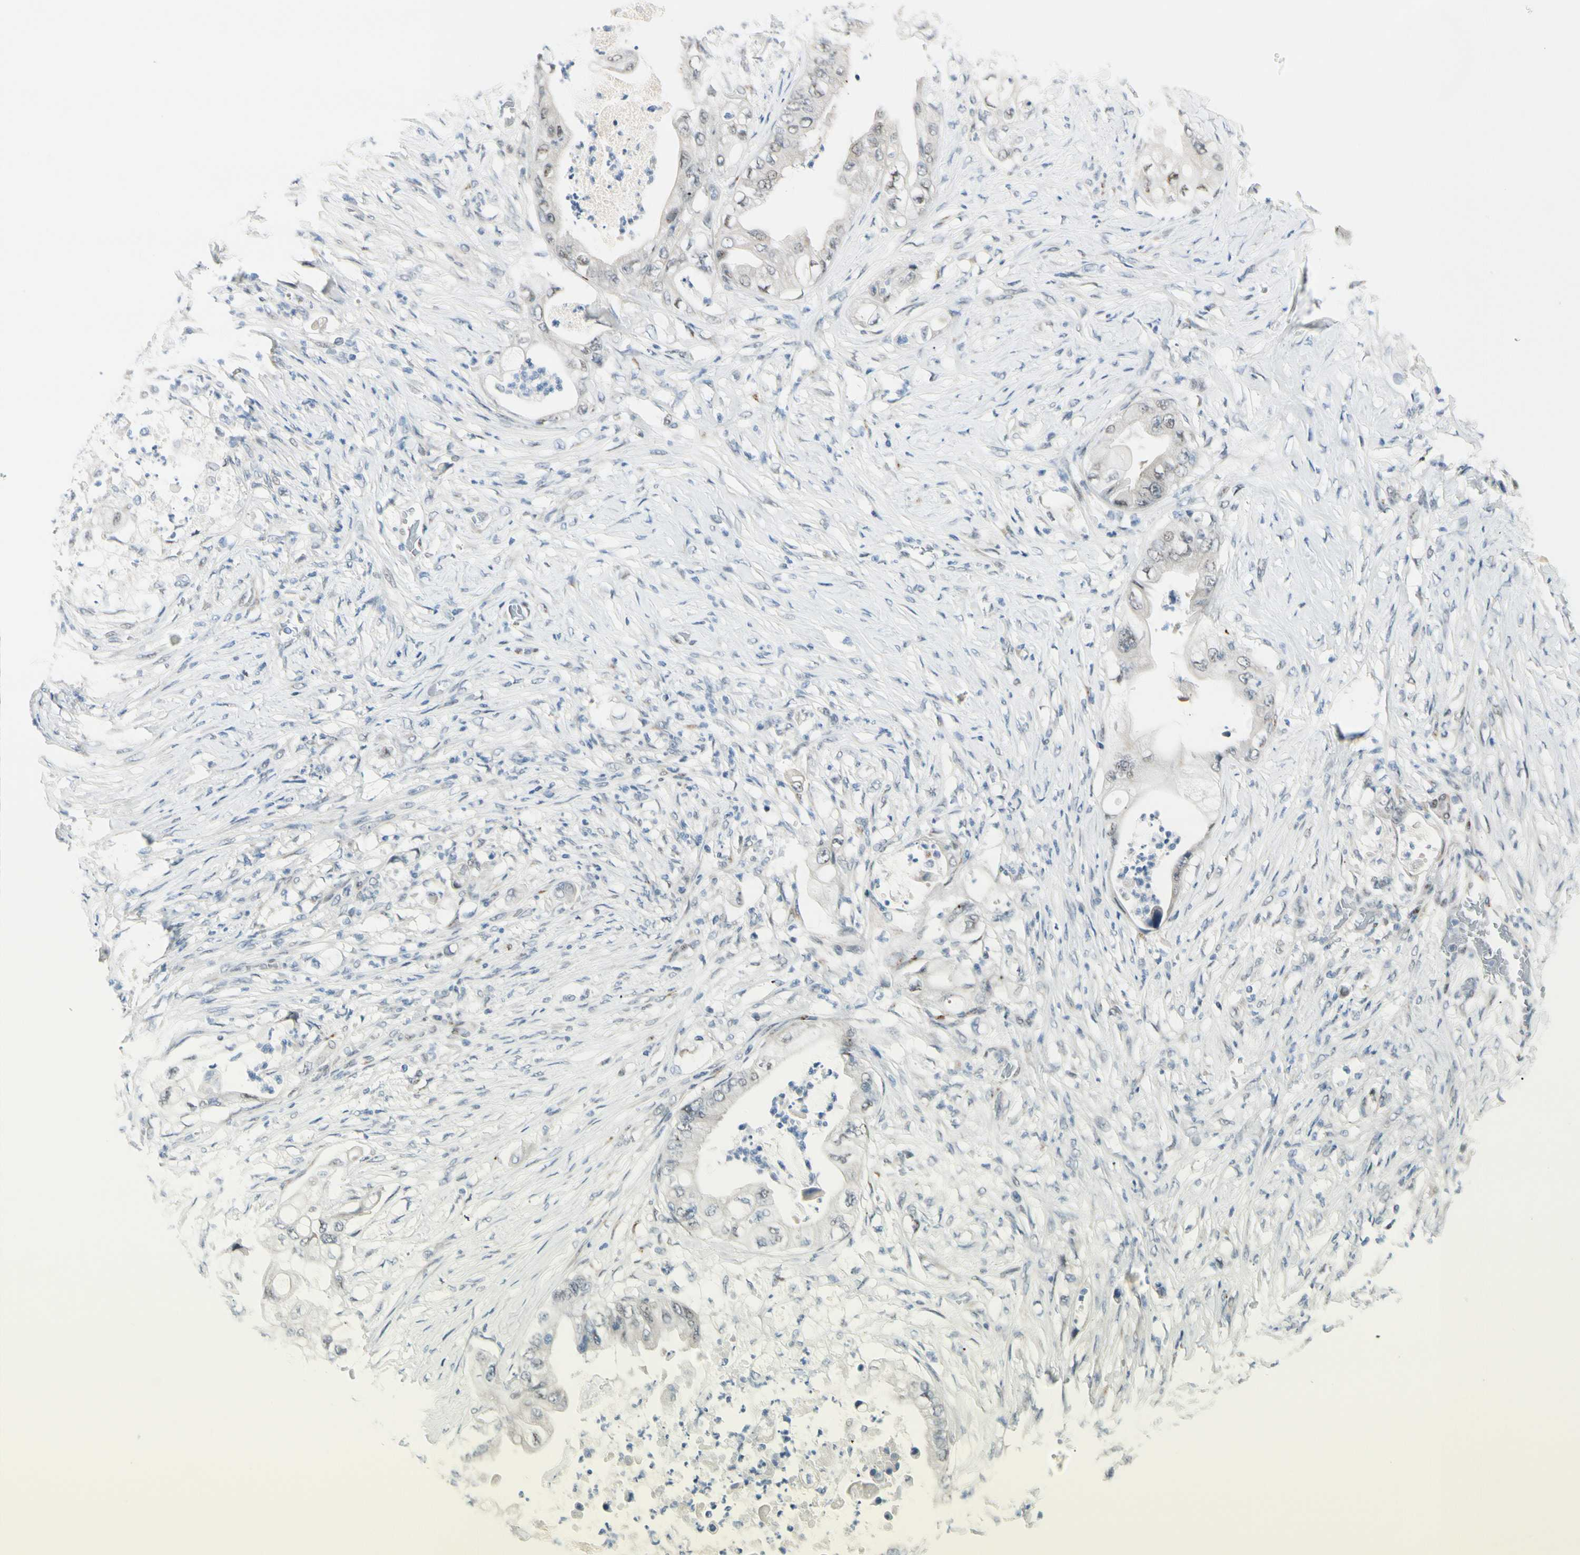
{"staining": {"intensity": "negative", "quantity": "none", "location": "none"}, "tissue": "stomach cancer", "cell_type": "Tumor cells", "image_type": "cancer", "snomed": [{"axis": "morphology", "description": "Adenocarcinoma, NOS"}, {"axis": "topography", "description": "Stomach"}], "caption": "The image shows no significant positivity in tumor cells of stomach cancer.", "gene": "B4GALNT1", "patient": {"sex": "female", "age": 73}}